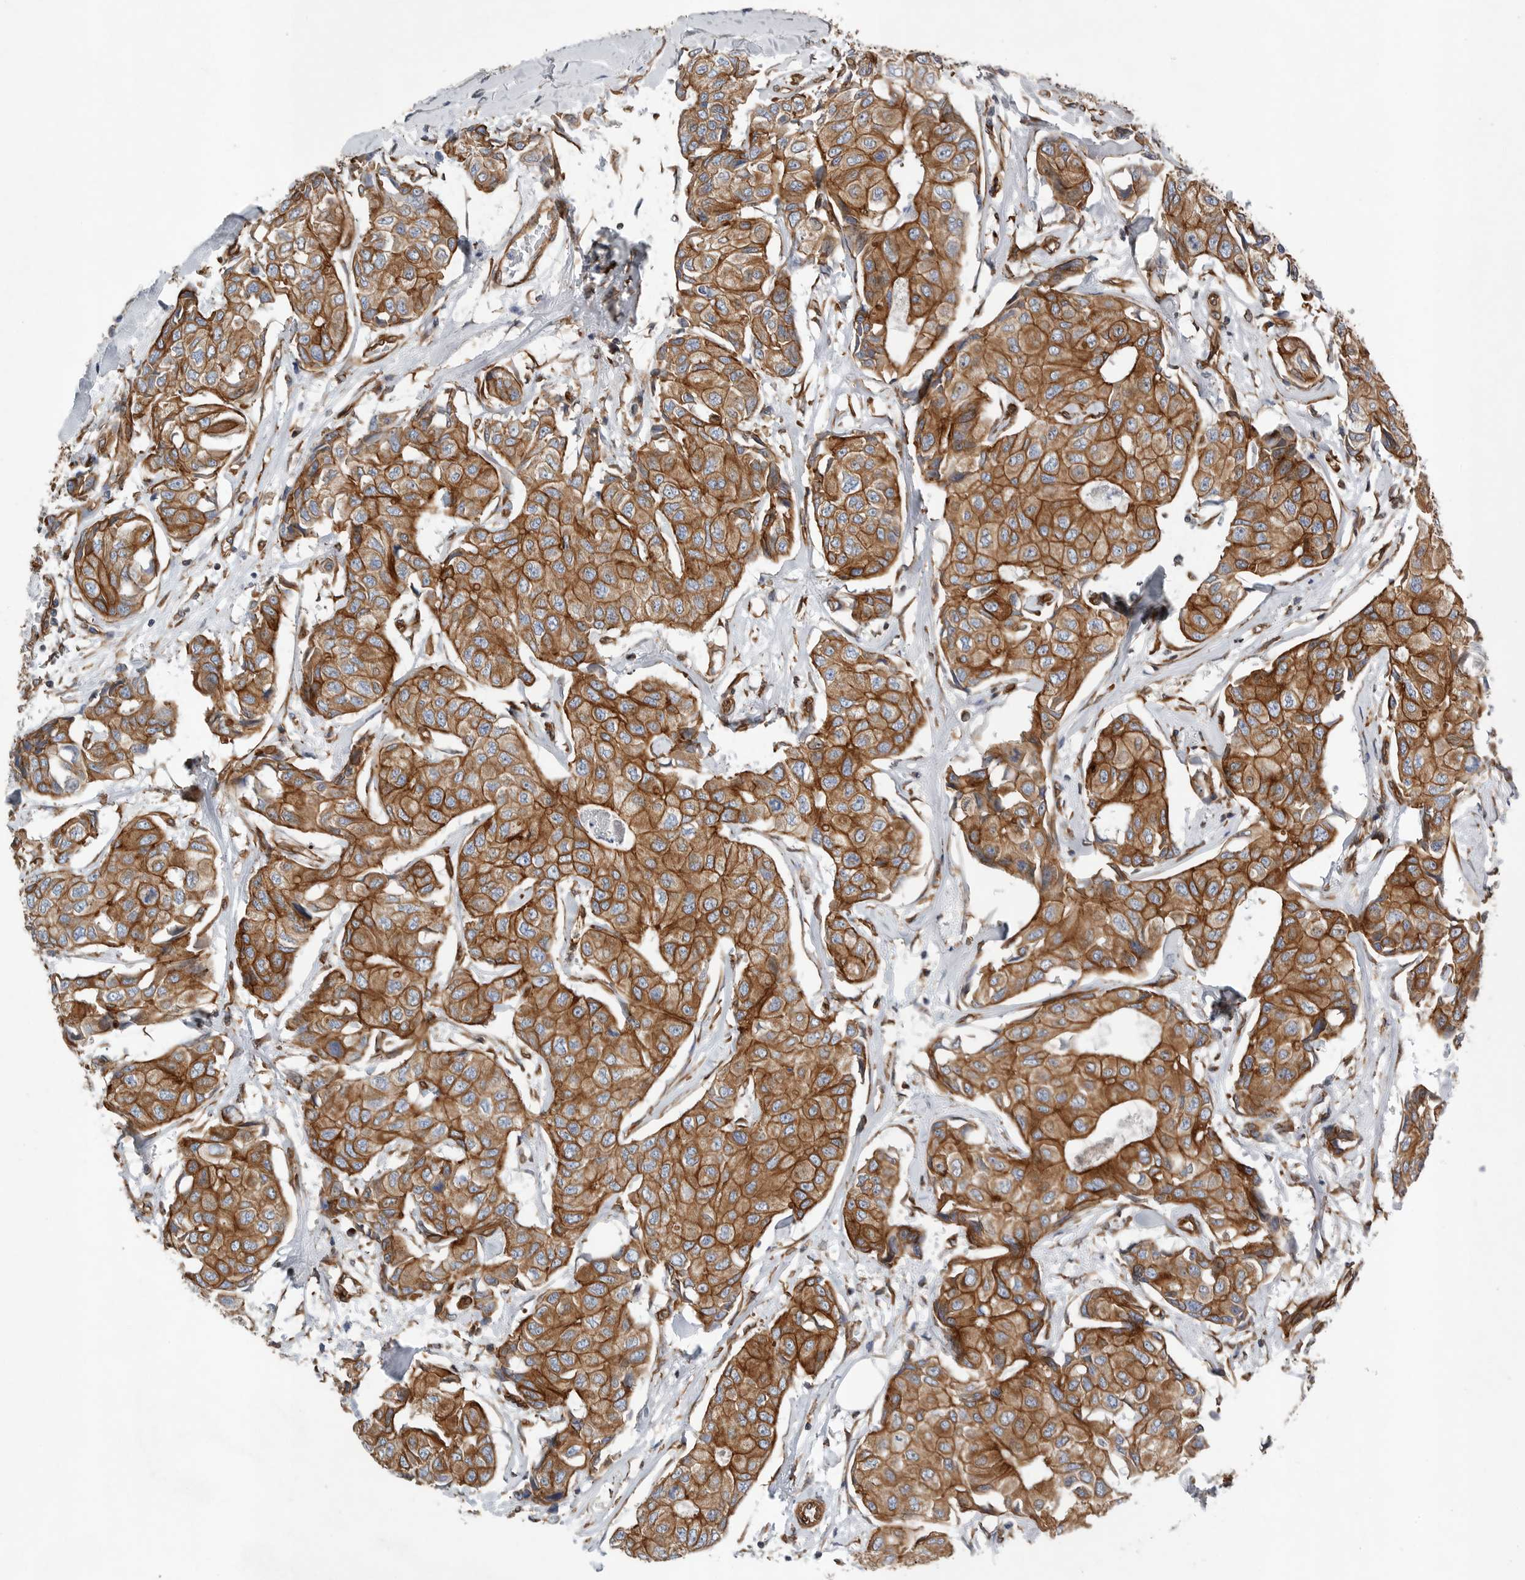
{"staining": {"intensity": "strong", "quantity": ">75%", "location": "cytoplasmic/membranous"}, "tissue": "breast cancer", "cell_type": "Tumor cells", "image_type": "cancer", "snomed": [{"axis": "morphology", "description": "Duct carcinoma"}, {"axis": "topography", "description": "Breast"}], "caption": "Breast cancer stained with a protein marker reveals strong staining in tumor cells.", "gene": "PLEC", "patient": {"sex": "female", "age": 80}}